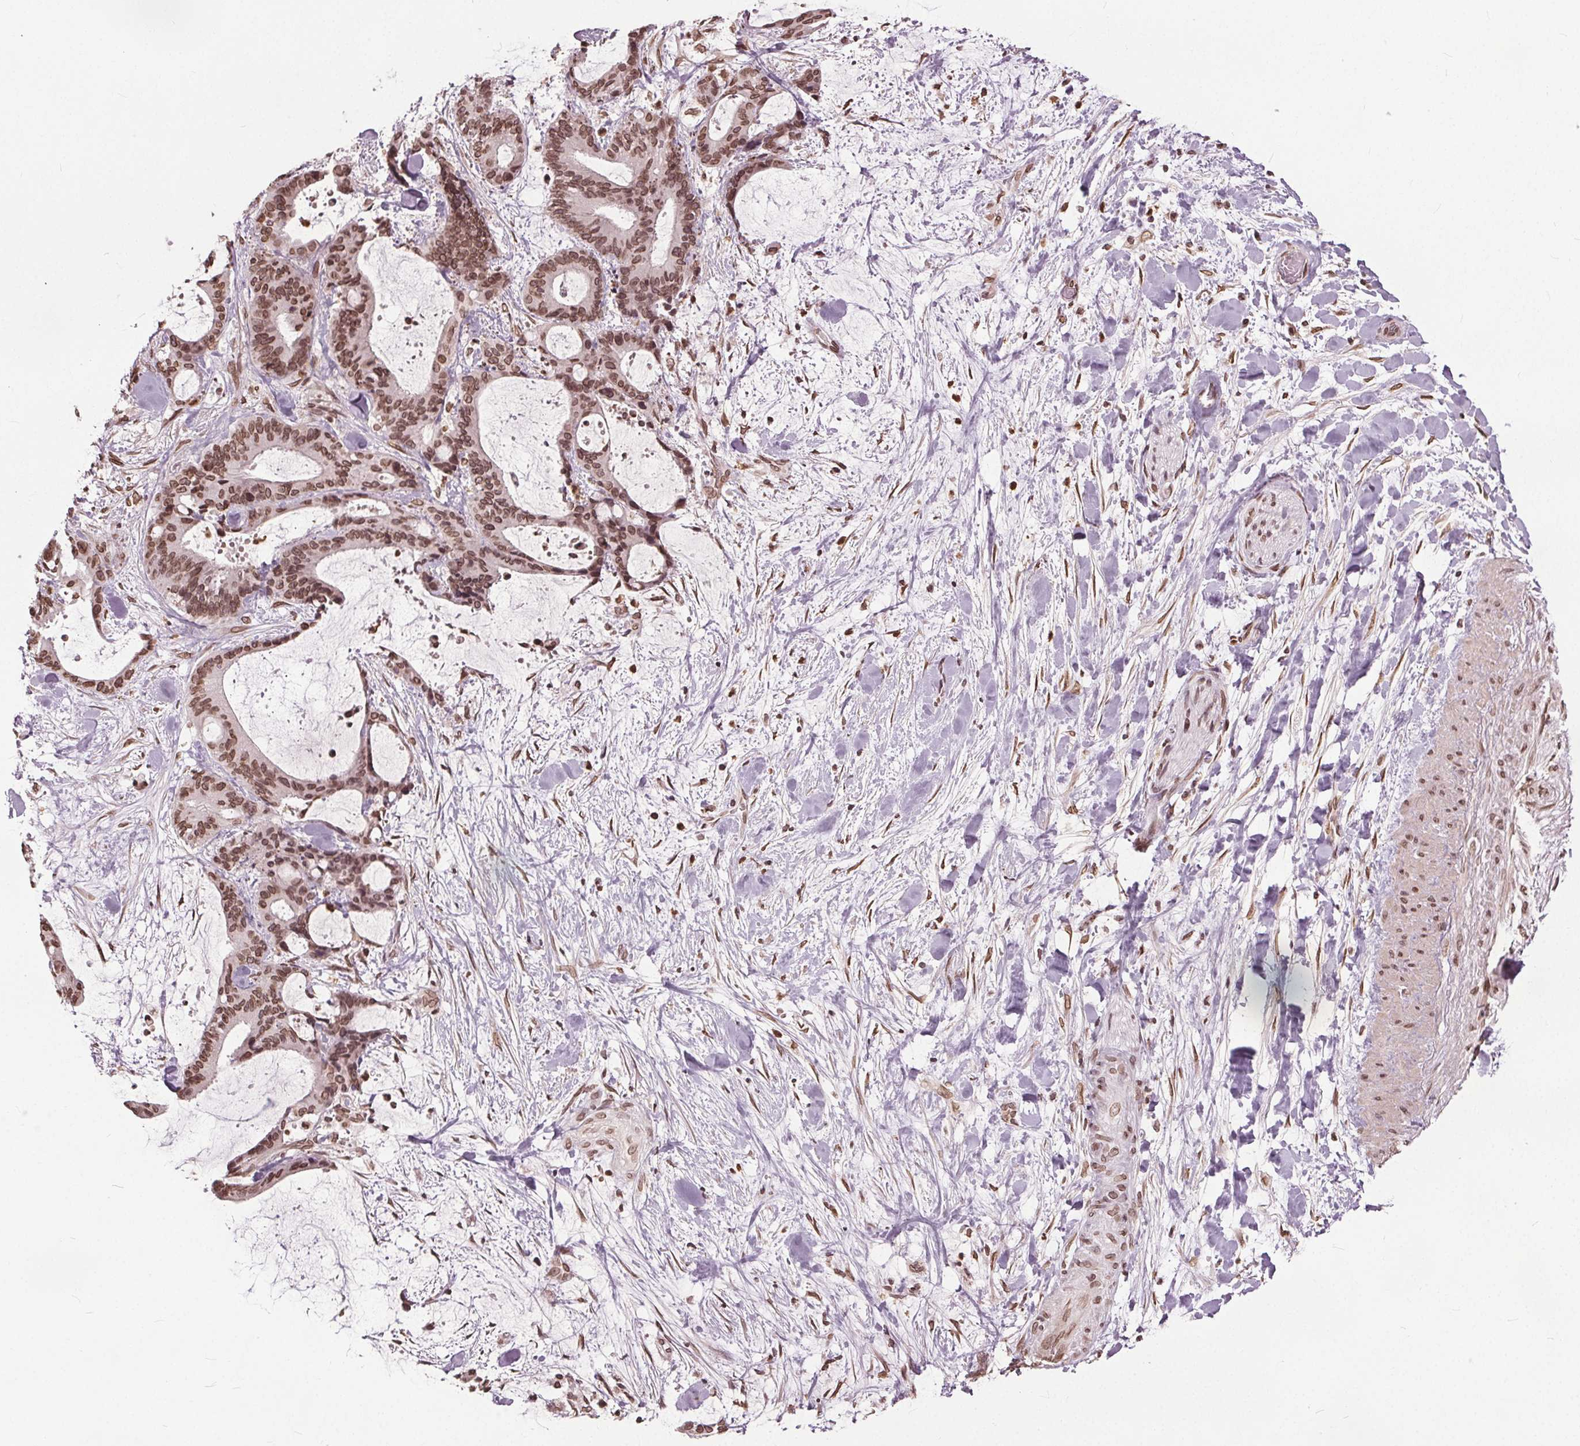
{"staining": {"intensity": "moderate", "quantity": ">75%", "location": "cytoplasmic/membranous,nuclear"}, "tissue": "liver cancer", "cell_type": "Tumor cells", "image_type": "cancer", "snomed": [{"axis": "morphology", "description": "Cholangiocarcinoma"}, {"axis": "topography", "description": "Liver"}], "caption": "Moderate cytoplasmic/membranous and nuclear protein expression is seen in about >75% of tumor cells in liver cholangiocarcinoma.", "gene": "TTC39C", "patient": {"sex": "female", "age": 73}}